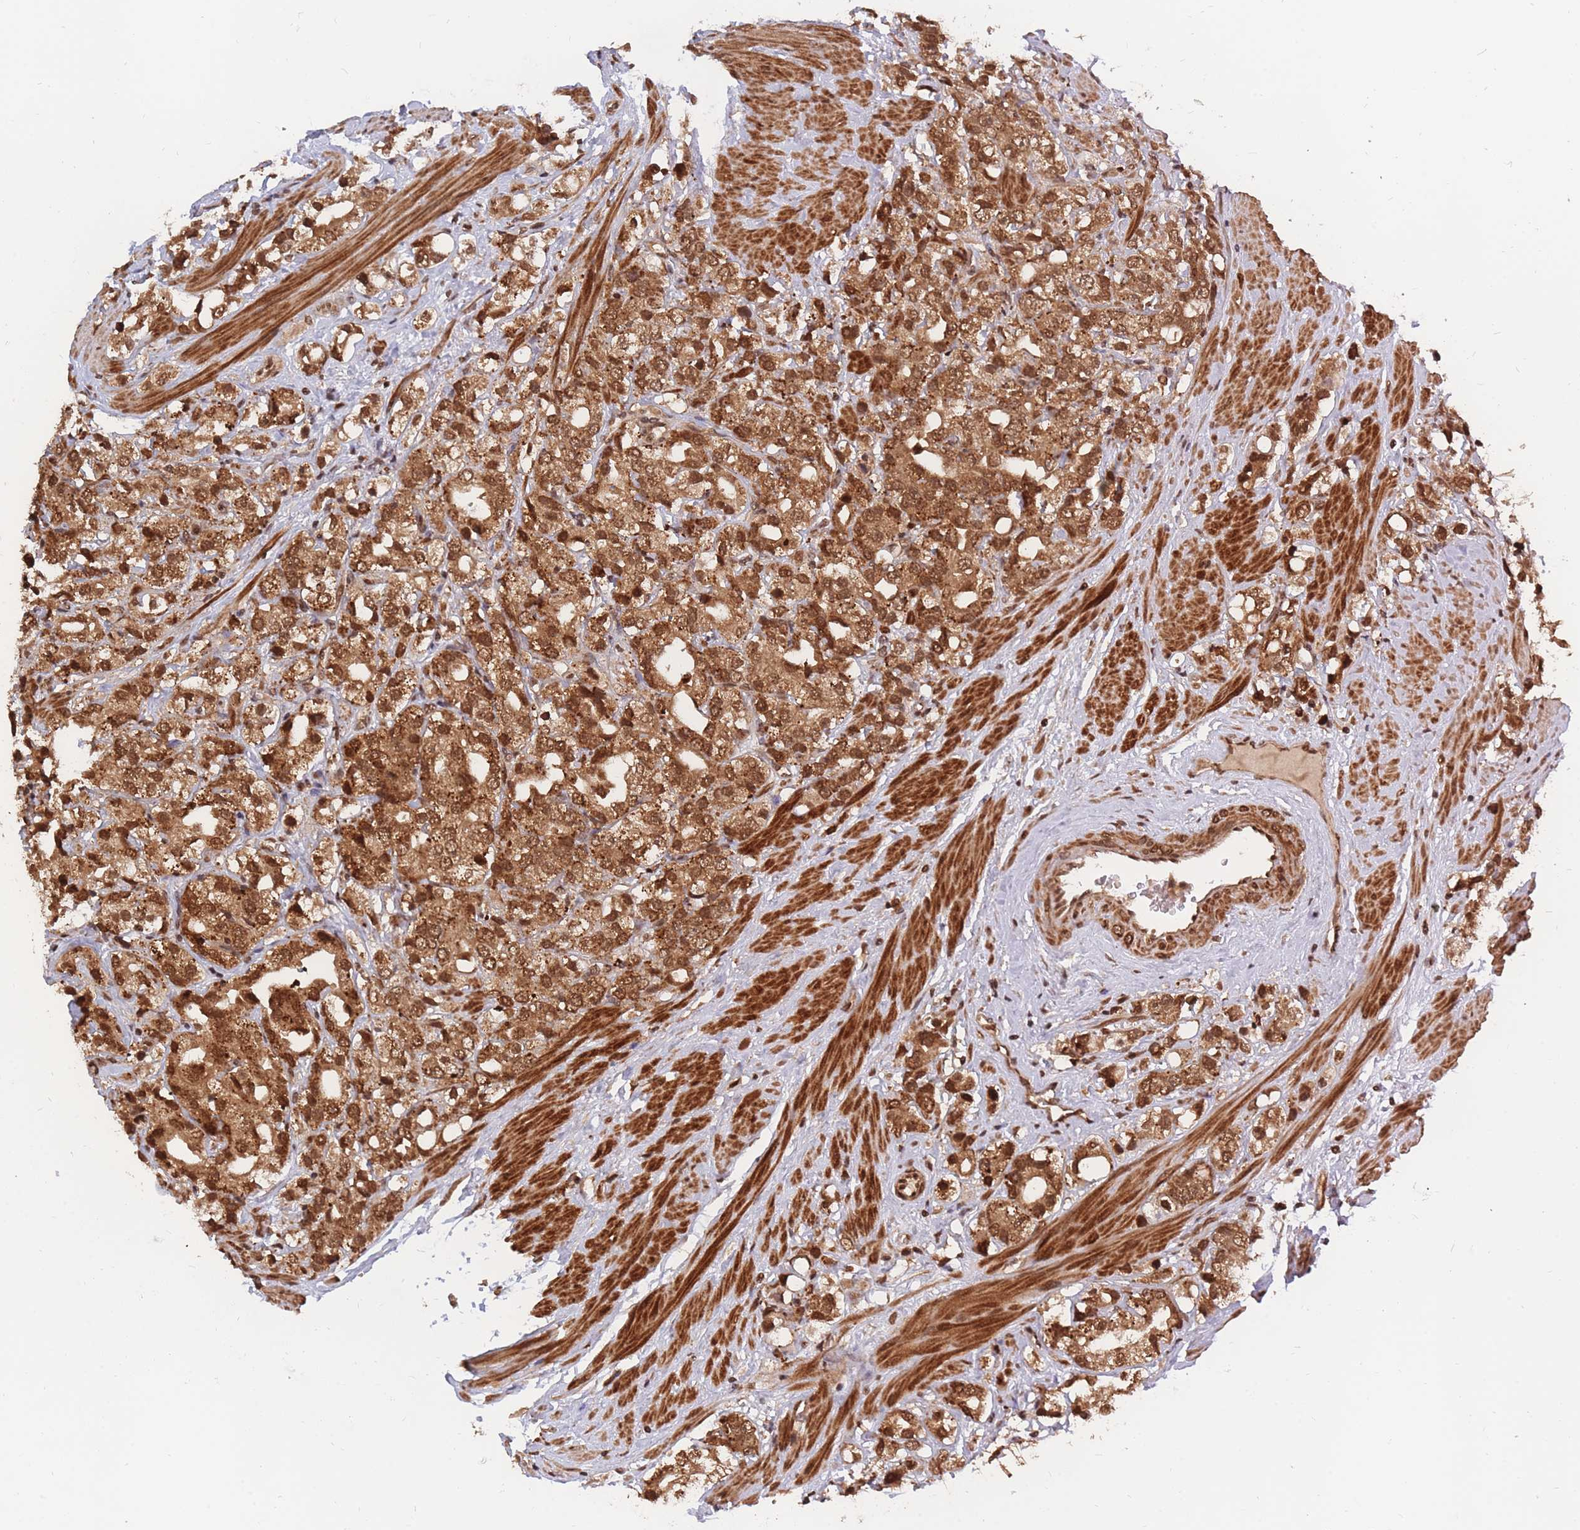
{"staining": {"intensity": "strong", "quantity": ">75%", "location": "cytoplasmic/membranous,nuclear"}, "tissue": "prostate cancer", "cell_type": "Tumor cells", "image_type": "cancer", "snomed": [{"axis": "morphology", "description": "Adenocarcinoma, NOS"}, {"axis": "topography", "description": "Prostate"}], "caption": "About >75% of tumor cells in human prostate adenocarcinoma demonstrate strong cytoplasmic/membranous and nuclear protein expression as visualized by brown immunohistochemical staining.", "gene": "SRA1", "patient": {"sex": "male", "age": 79}}